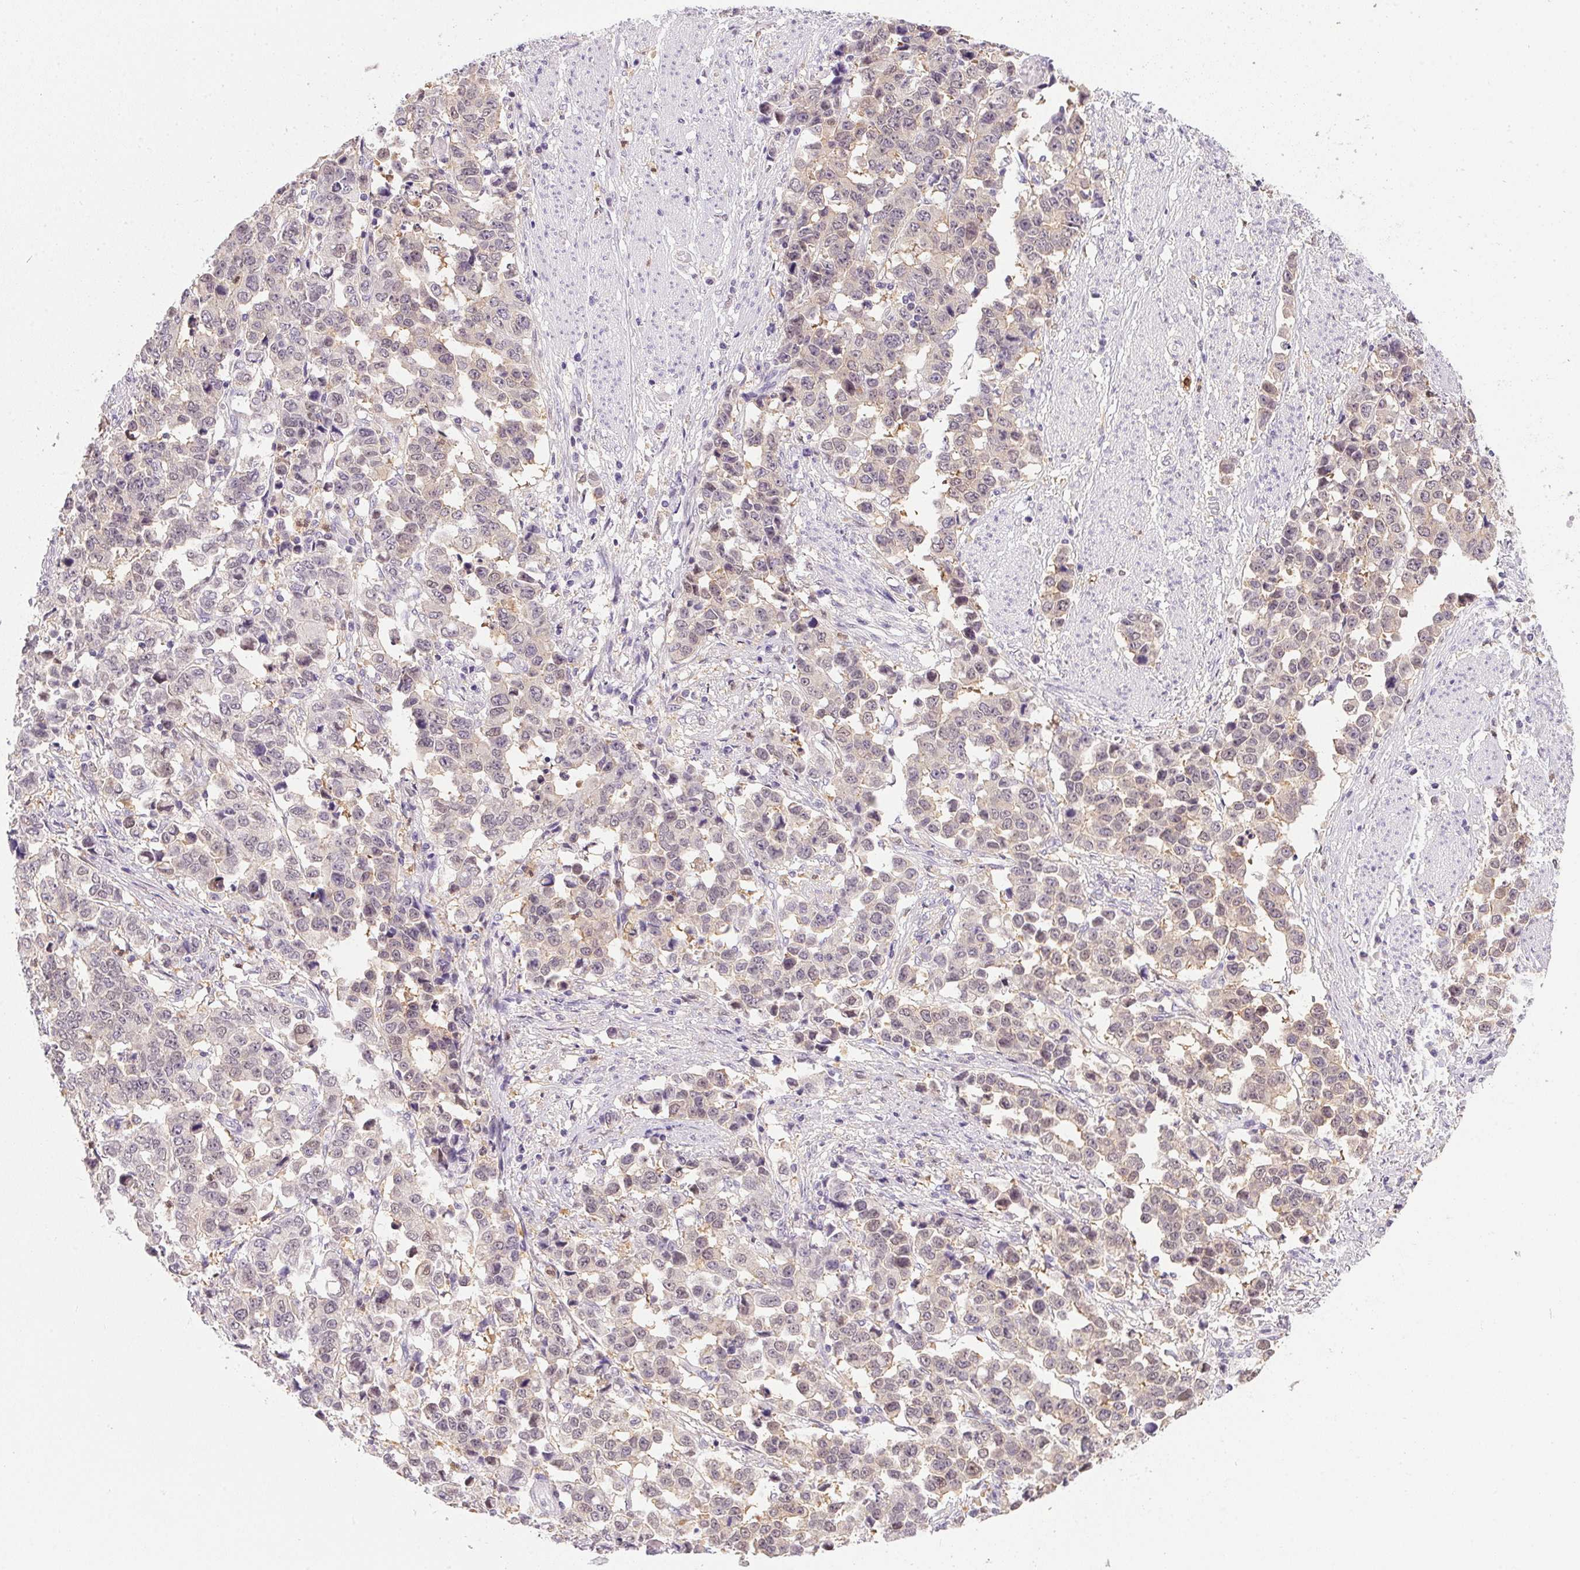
{"staining": {"intensity": "weak", "quantity": "<25%", "location": "cytoplasmic/membranous"}, "tissue": "stomach cancer", "cell_type": "Tumor cells", "image_type": "cancer", "snomed": [{"axis": "morphology", "description": "Adenocarcinoma, NOS"}, {"axis": "topography", "description": "Stomach, upper"}], "caption": "This is a histopathology image of immunohistochemistry staining of stomach cancer (adenocarcinoma), which shows no expression in tumor cells.", "gene": "DNAJC5G", "patient": {"sex": "male", "age": 69}}